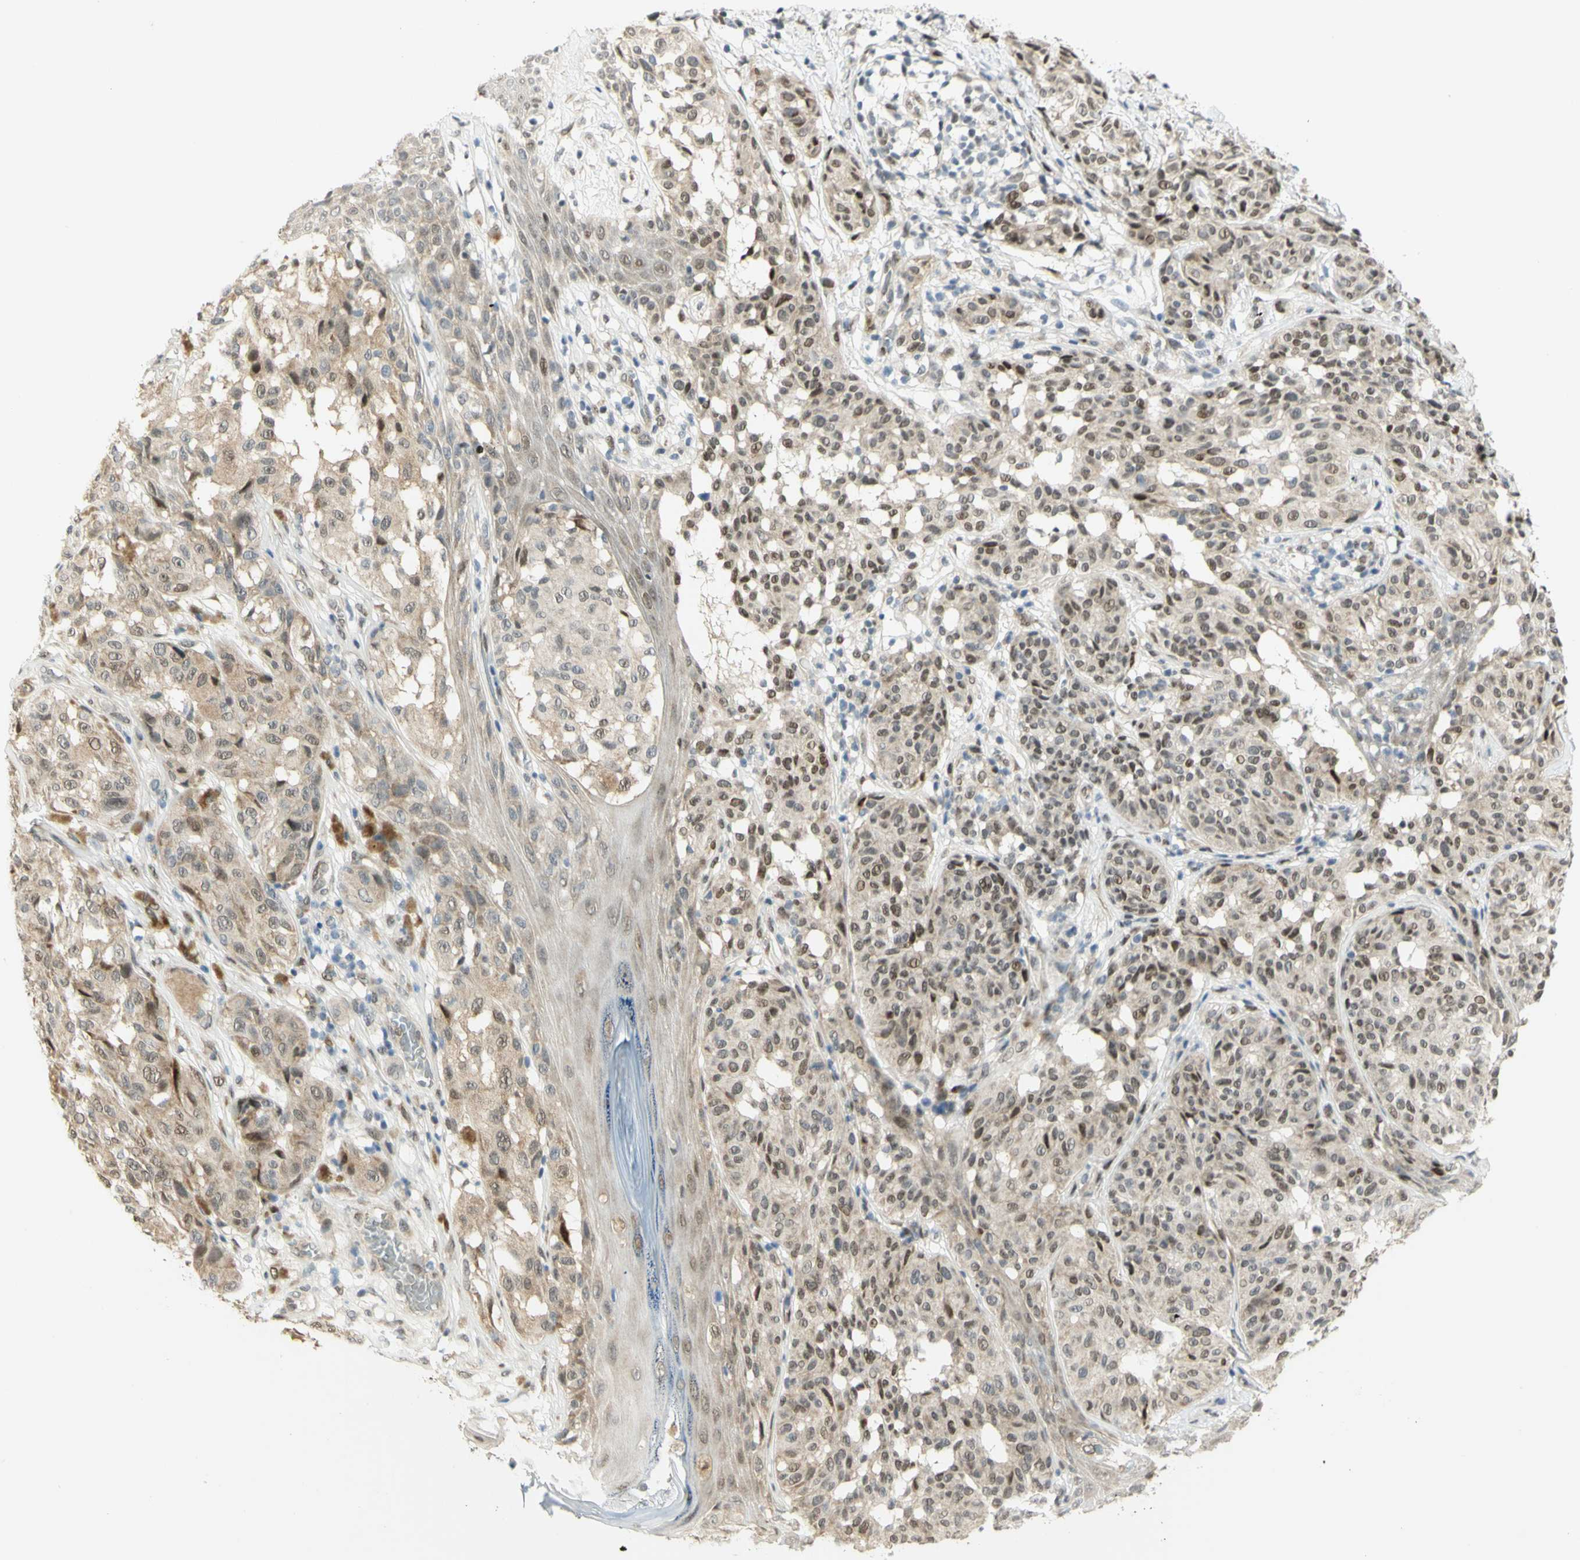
{"staining": {"intensity": "moderate", "quantity": ">75%", "location": "nuclear"}, "tissue": "melanoma", "cell_type": "Tumor cells", "image_type": "cancer", "snomed": [{"axis": "morphology", "description": "Malignant melanoma, NOS"}, {"axis": "topography", "description": "Skin"}], "caption": "Immunohistochemistry (IHC) histopathology image of malignant melanoma stained for a protein (brown), which demonstrates medium levels of moderate nuclear expression in approximately >75% of tumor cells.", "gene": "DDX1", "patient": {"sex": "female", "age": 46}}